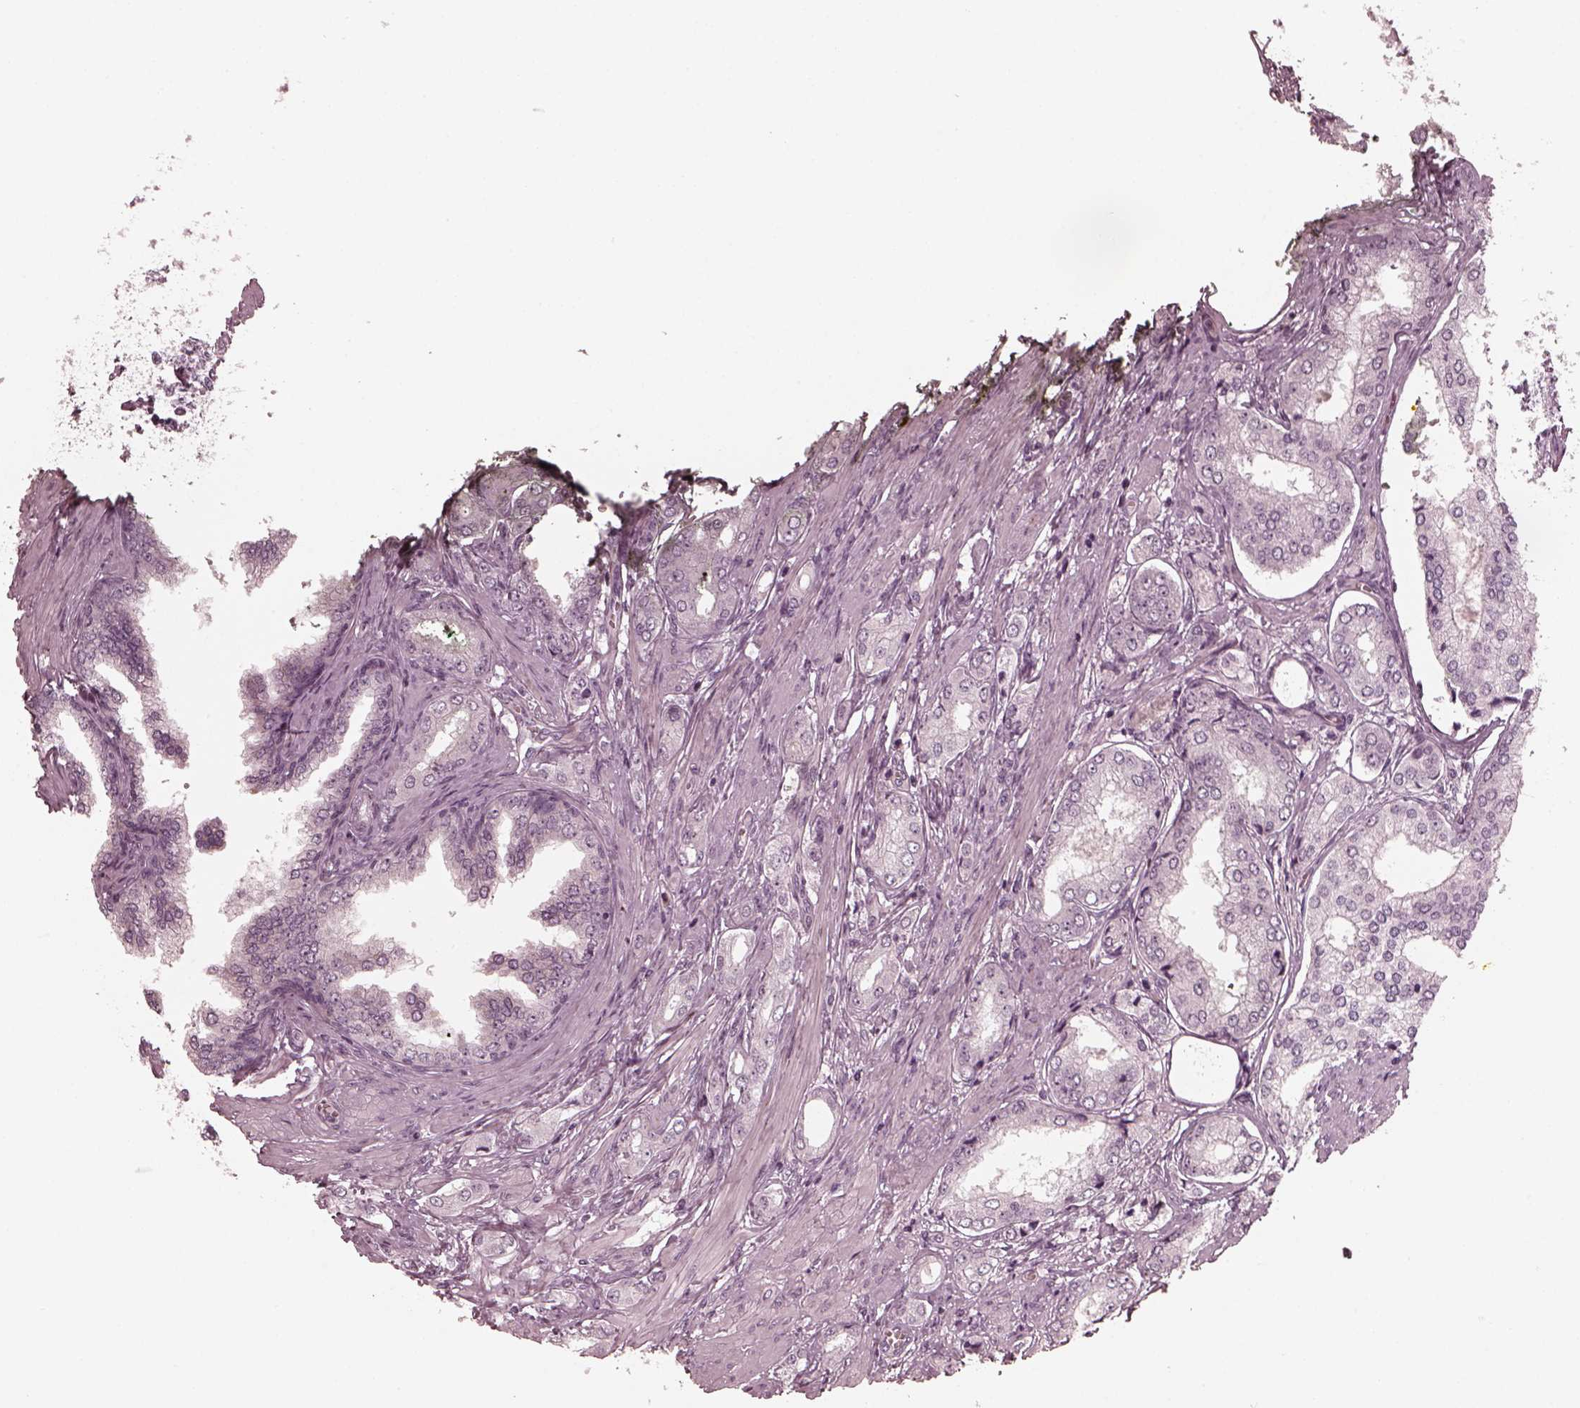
{"staining": {"intensity": "negative", "quantity": "none", "location": "none"}, "tissue": "prostate cancer", "cell_type": "Tumor cells", "image_type": "cancer", "snomed": [{"axis": "morphology", "description": "Adenocarcinoma, NOS"}, {"axis": "topography", "description": "Prostate"}], "caption": "Tumor cells show no significant staining in prostate cancer.", "gene": "CHIT1", "patient": {"sex": "male", "age": 63}}